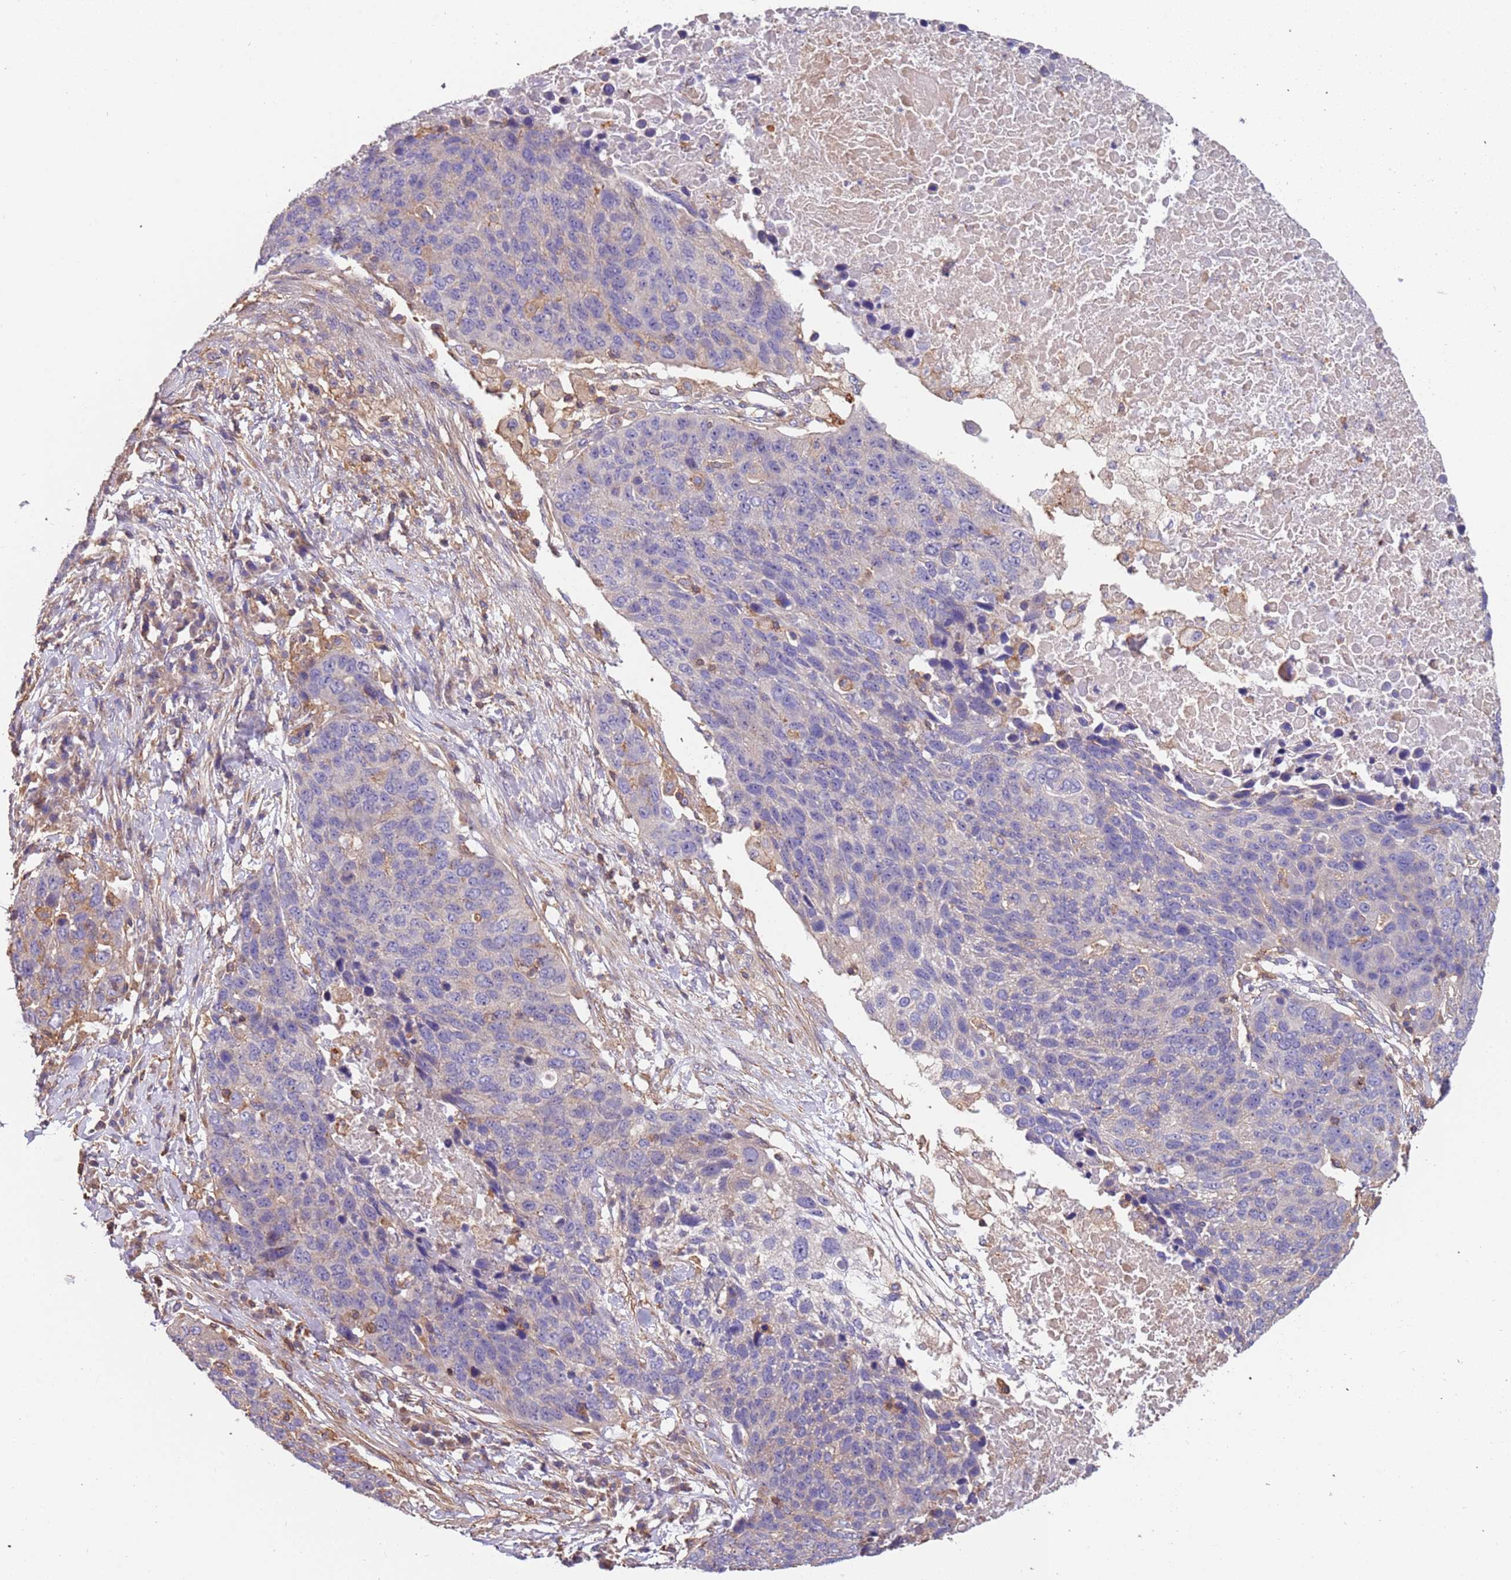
{"staining": {"intensity": "negative", "quantity": "none", "location": "none"}, "tissue": "lung cancer", "cell_type": "Tumor cells", "image_type": "cancer", "snomed": [{"axis": "morphology", "description": "Normal tissue, NOS"}, {"axis": "morphology", "description": "Squamous cell carcinoma, NOS"}, {"axis": "topography", "description": "Lymph node"}, {"axis": "topography", "description": "Lung"}], "caption": "The micrograph demonstrates no staining of tumor cells in lung cancer (squamous cell carcinoma).", "gene": "SYT4", "patient": {"sex": "male", "age": 66}}